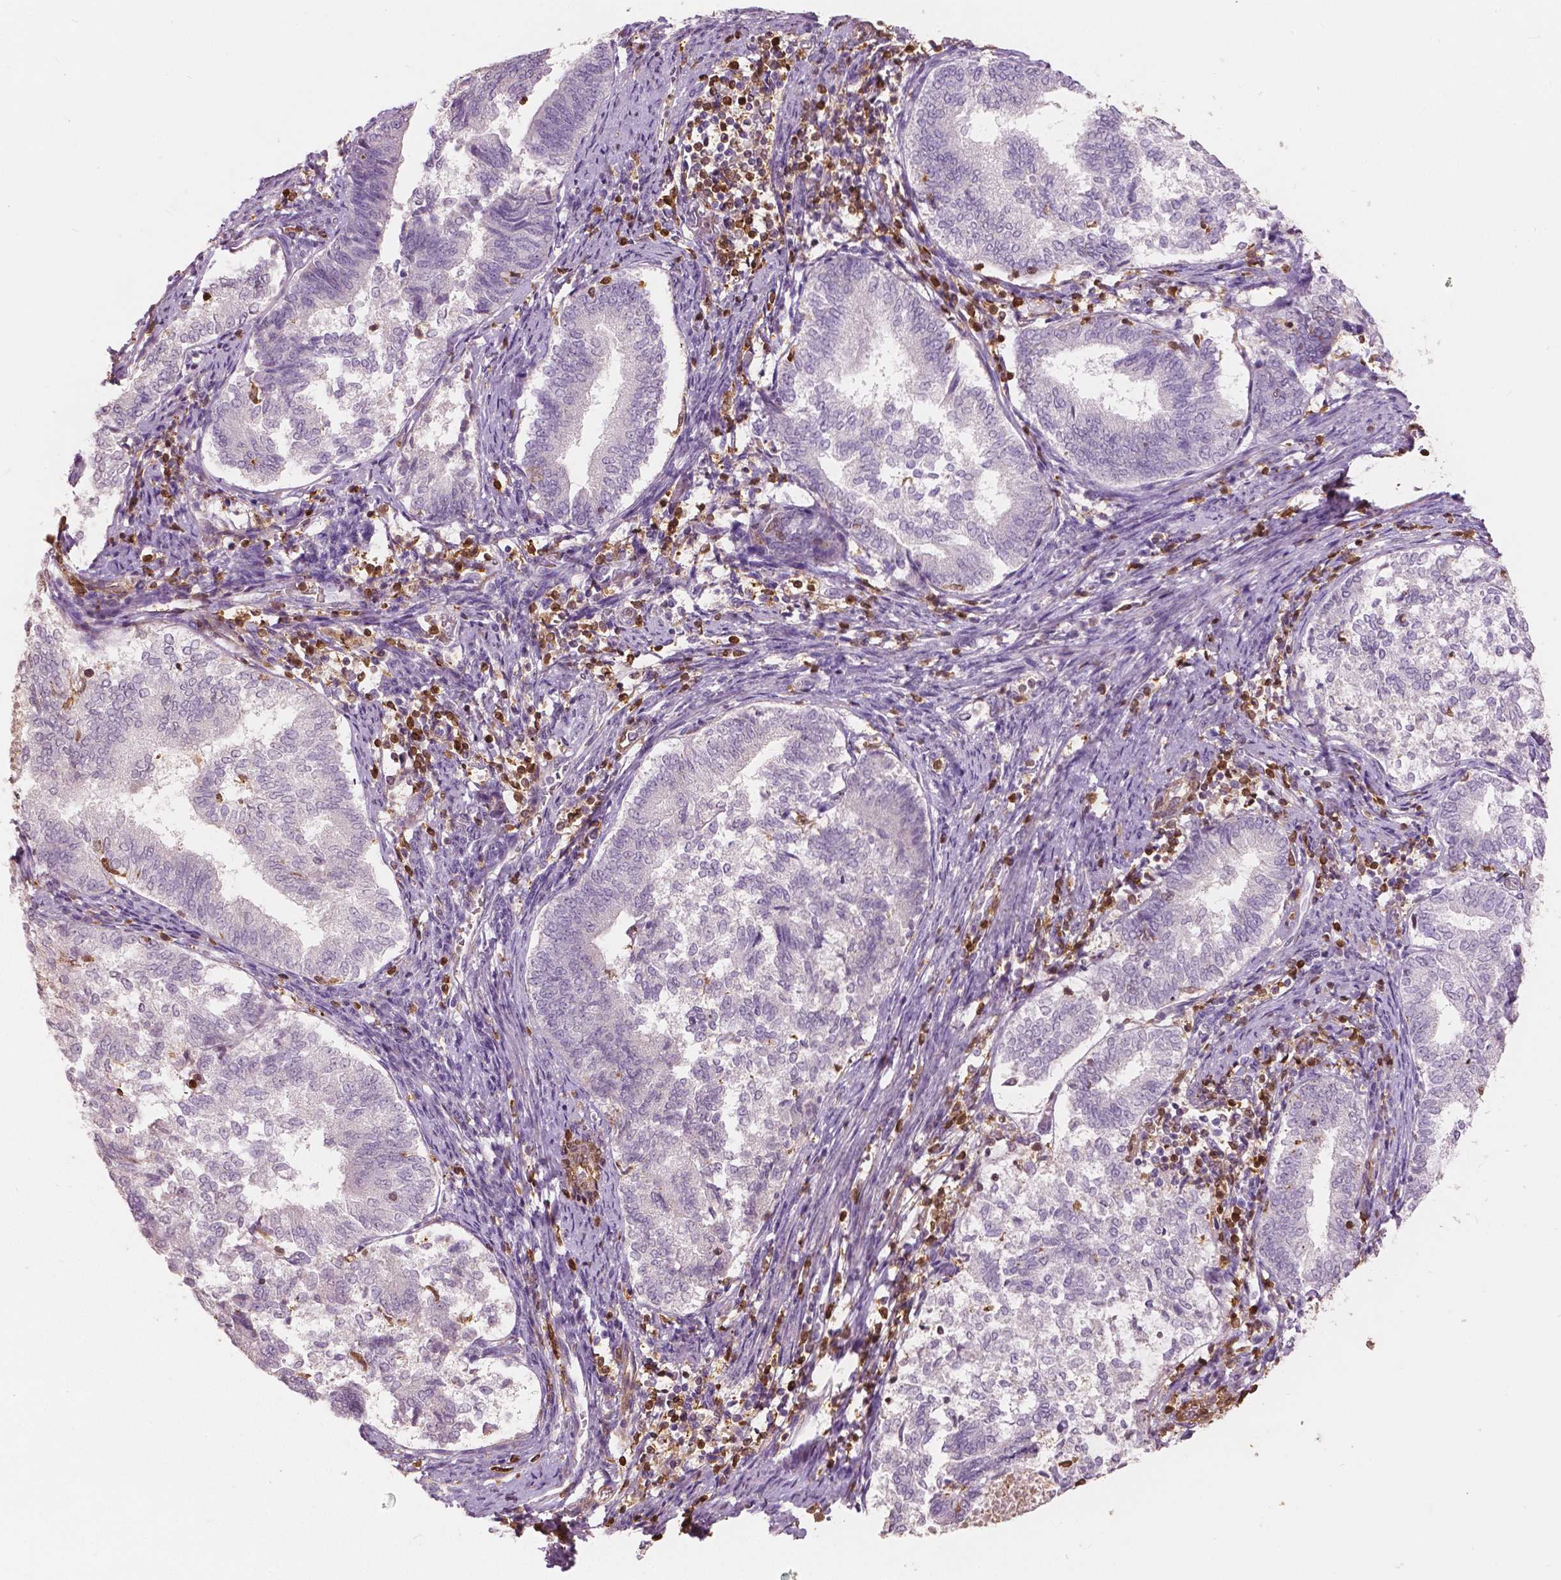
{"staining": {"intensity": "negative", "quantity": "none", "location": "none"}, "tissue": "endometrial cancer", "cell_type": "Tumor cells", "image_type": "cancer", "snomed": [{"axis": "morphology", "description": "Adenocarcinoma, NOS"}, {"axis": "topography", "description": "Endometrium"}], "caption": "Immunohistochemical staining of endometrial cancer reveals no significant positivity in tumor cells.", "gene": "S100A4", "patient": {"sex": "female", "age": 65}}